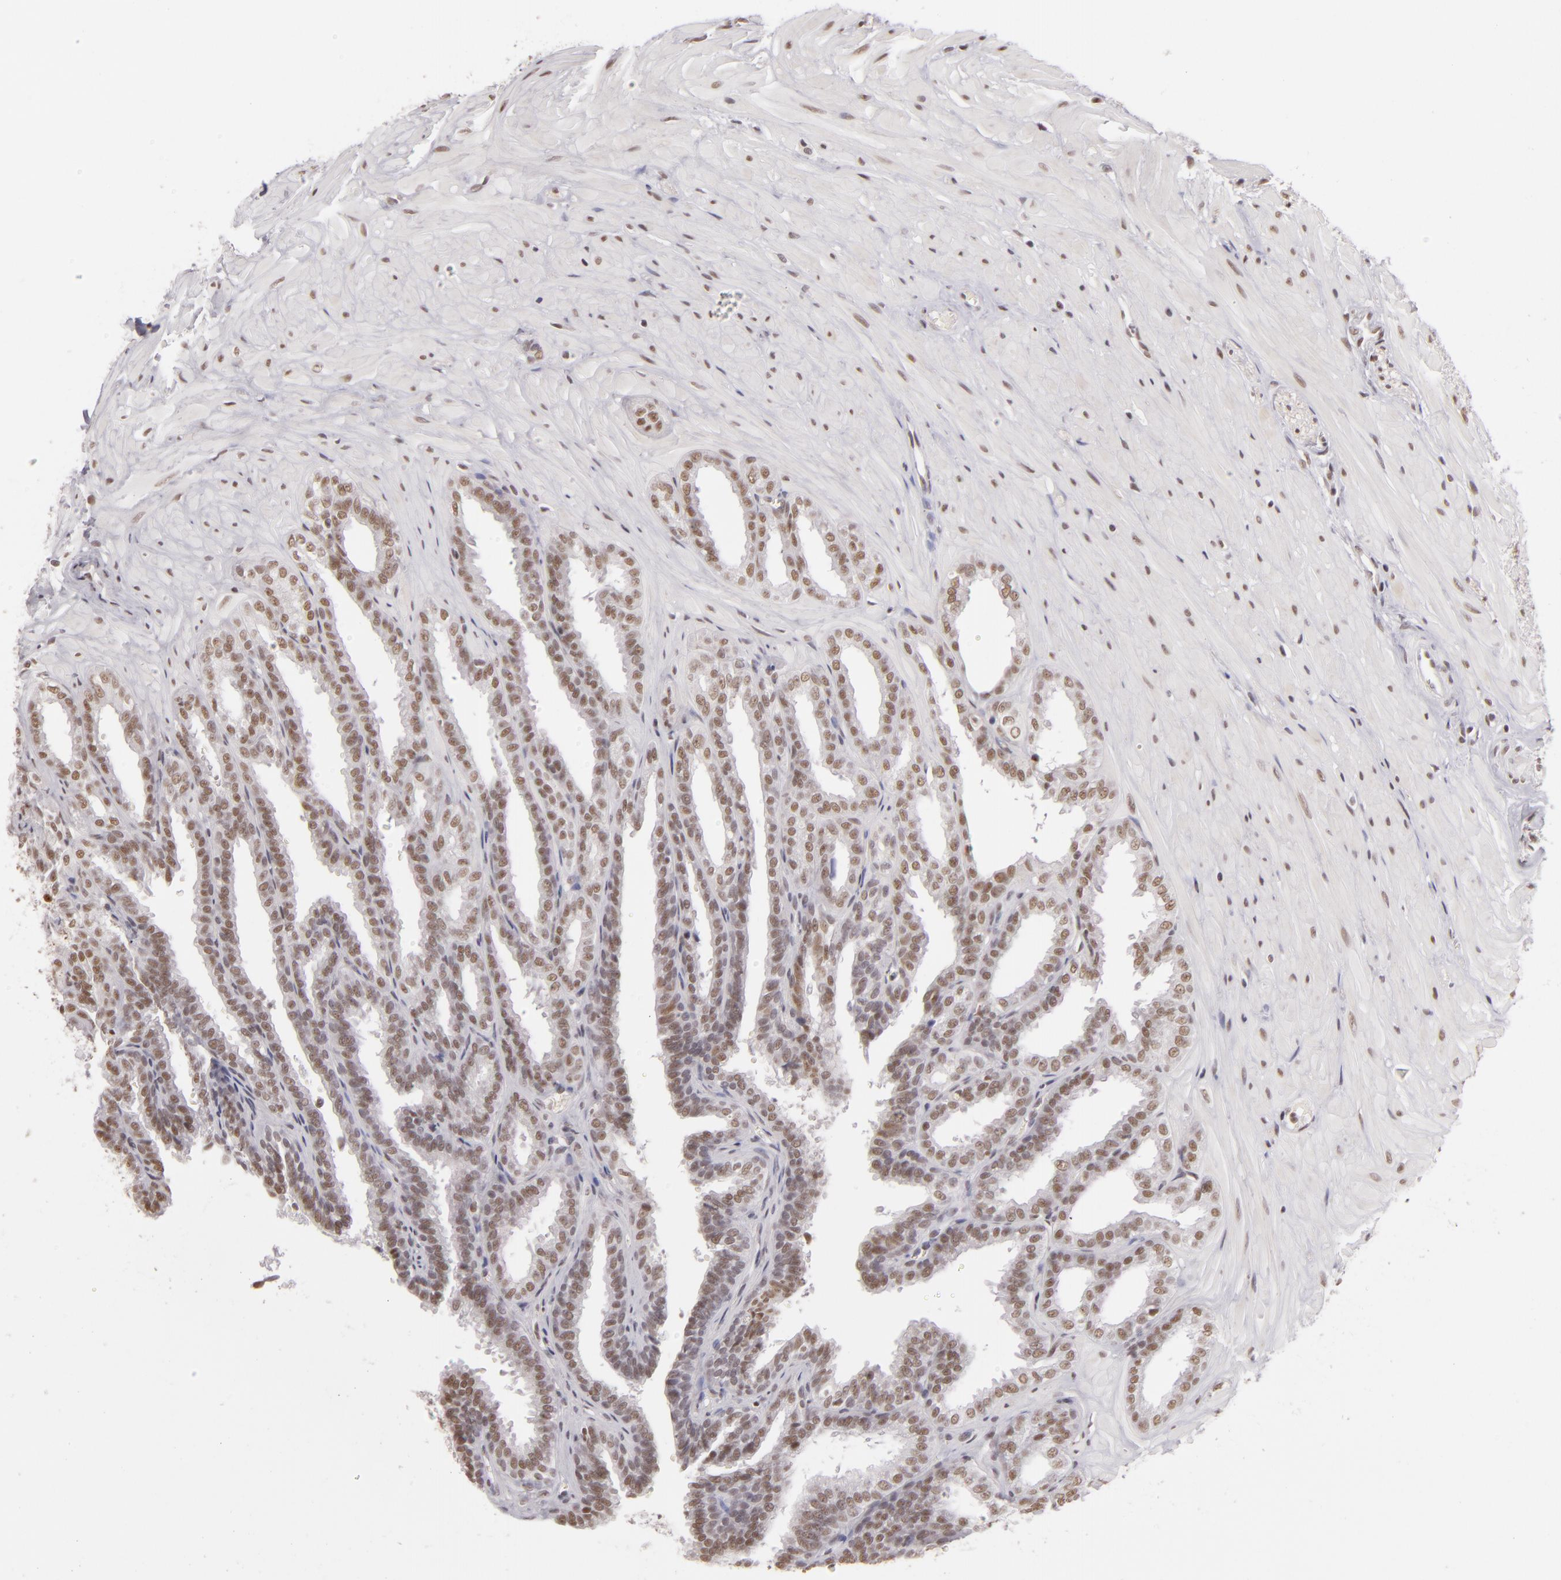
{"staining": {"intensity": "moderate", "quantity": ">75%", "location": "nuclear"}, "tissue": "seminal vesicle", "cell_type": "Glandular cells", "image_type": "normal", "snomed": [{"axis": "morphology", "description": "Normal tissue, NOS"}, {"axis": "topography", "description": "Seminal veicle"}], "caption": "This image demonstrates immunohistochemistry (IHC) staining of unremarkable seminal vesicle, with medium moderate nuclear expression in approximately >75% of glandular cells.", "gene": "INTS6", "patient": {"sex": "male", "age": 26}}